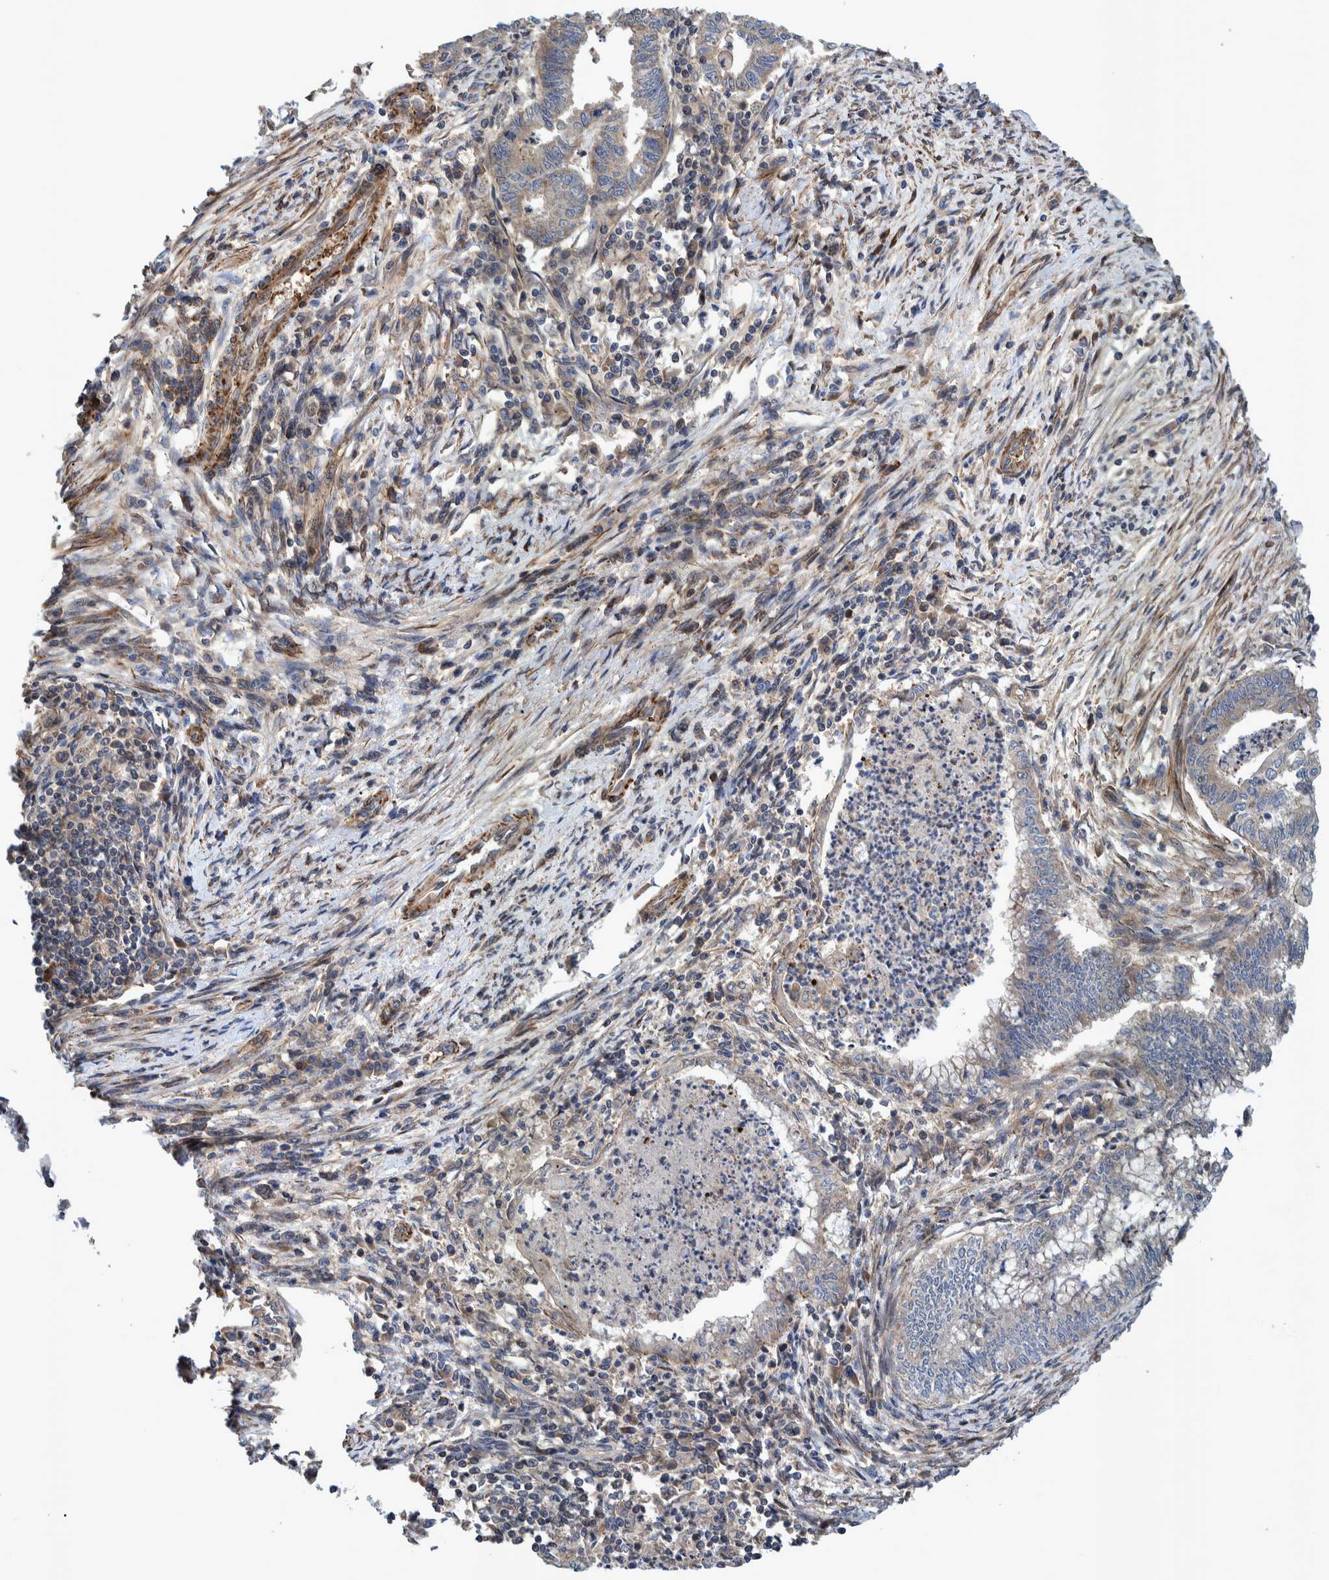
{"staining": {"intensity": "weak", "quantity": ">75%", "location": "cytoplasmic/membranous"}, "tissue": "endometrial cancer", "cell_type": "Tumor cells", "image_type": "cancer", "snomed": [{"axis": "morphology", "description": "Polyp, NOS"}, {"axis": "morphology", "description": "Adenocarcinoma, NOS"}, {"axis": "morphology", "description": "Adenoma, NOS"}, {"axis": "topography", "description": "Endometrium"}], "caption": "A brown stain shows weak cytoplasmic/membranous expression of a protein in human adenoma (endometrial) tumor cells.", "gene": "GRPEL2", "patient": {"sex": "female", "age": 79}}